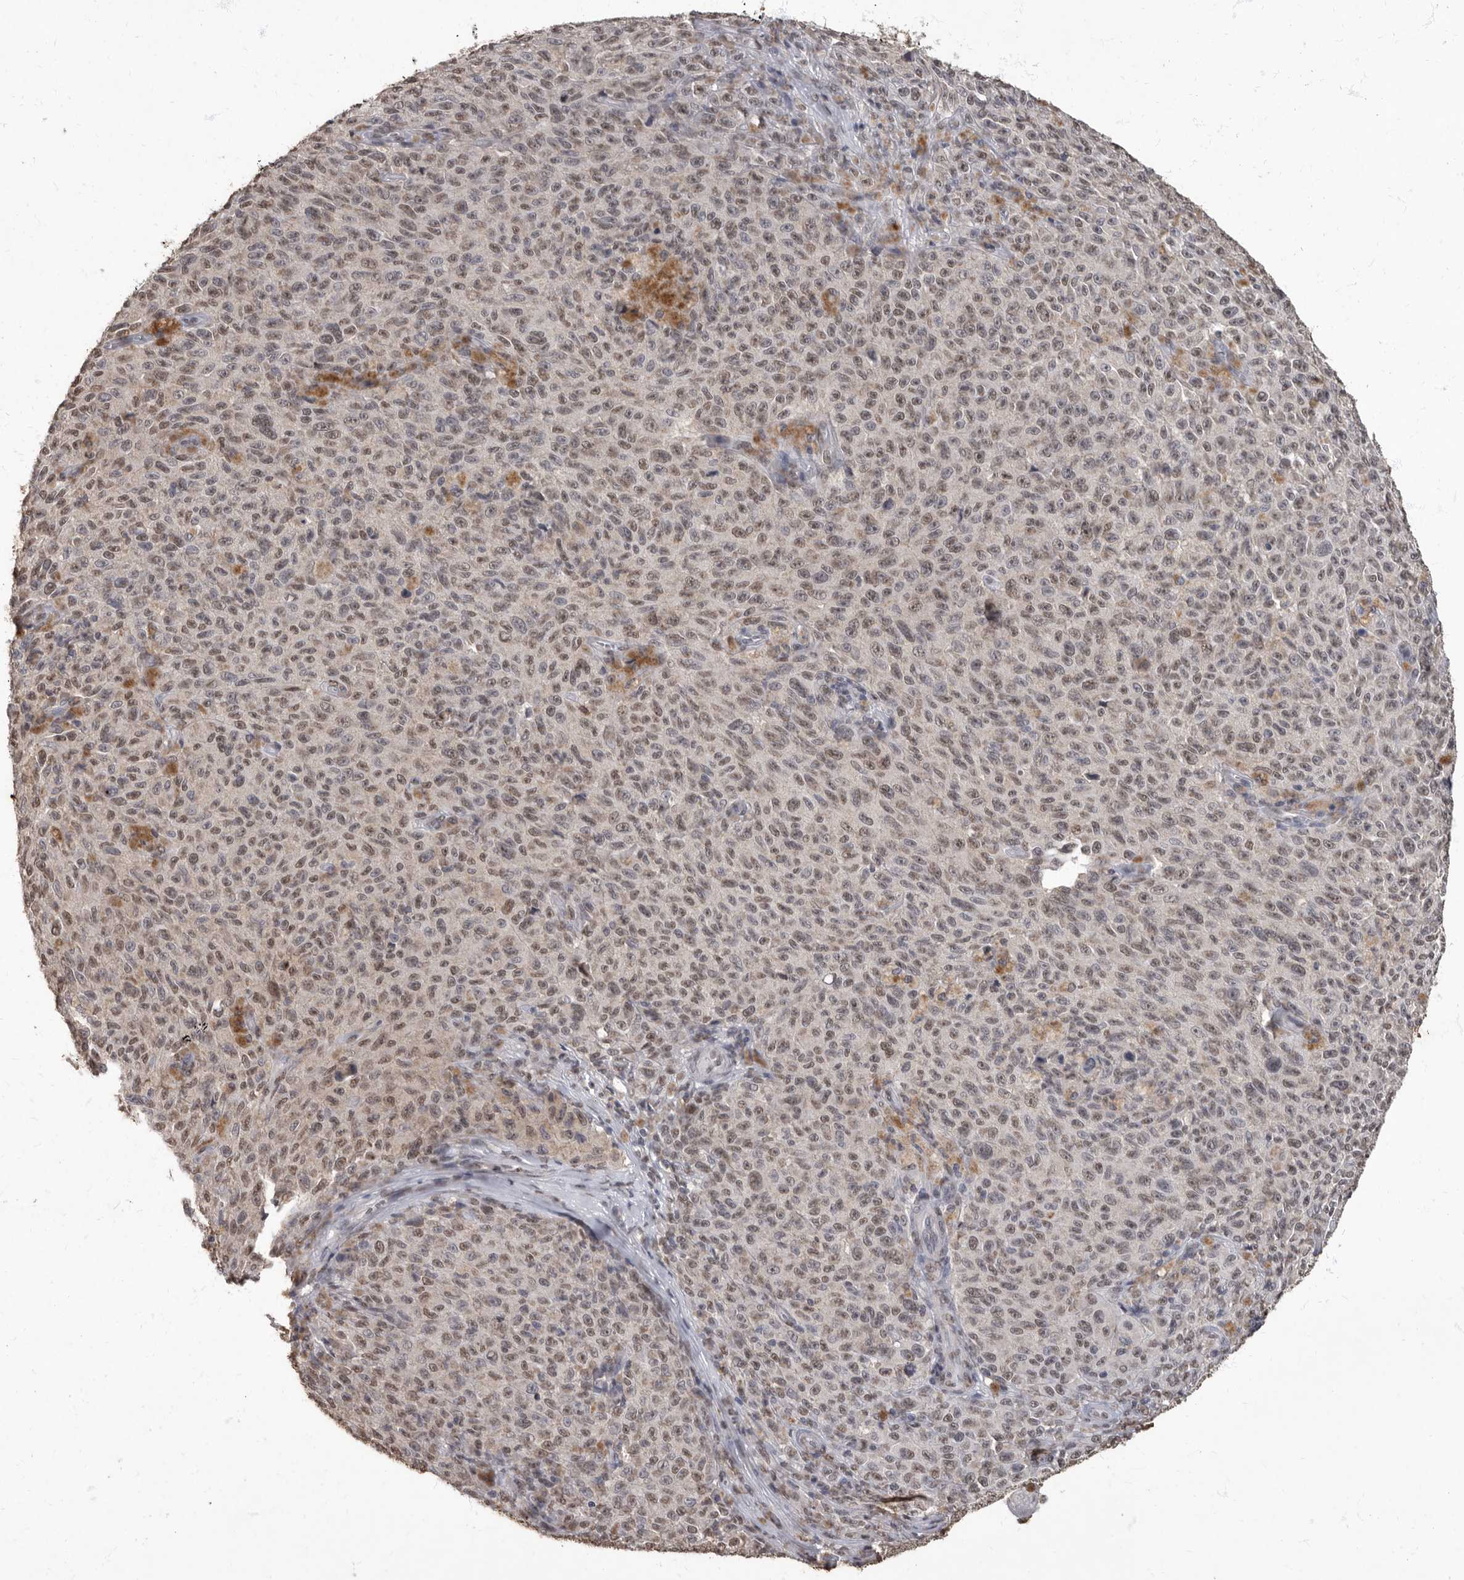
{"staining": {"intensity": "weak", "quantity": ">75%", "location": "nuclear"}, "tissue": "melanoma", "cell_type": "Tumor cells", "image_type": "cancer", "snomed": [{"axis": "morphology", "description": "Malignant melanoma, NOS"}, {"axis": "topography", "description": "Skin"}], "caption": "There is low levels of weak nuclear staining in tumor cells of melanoma, as demonstrated by immunohistochemical staining (brown color).", "gene": "NBL1", "patient": {"sex": "female", "age": 82}}